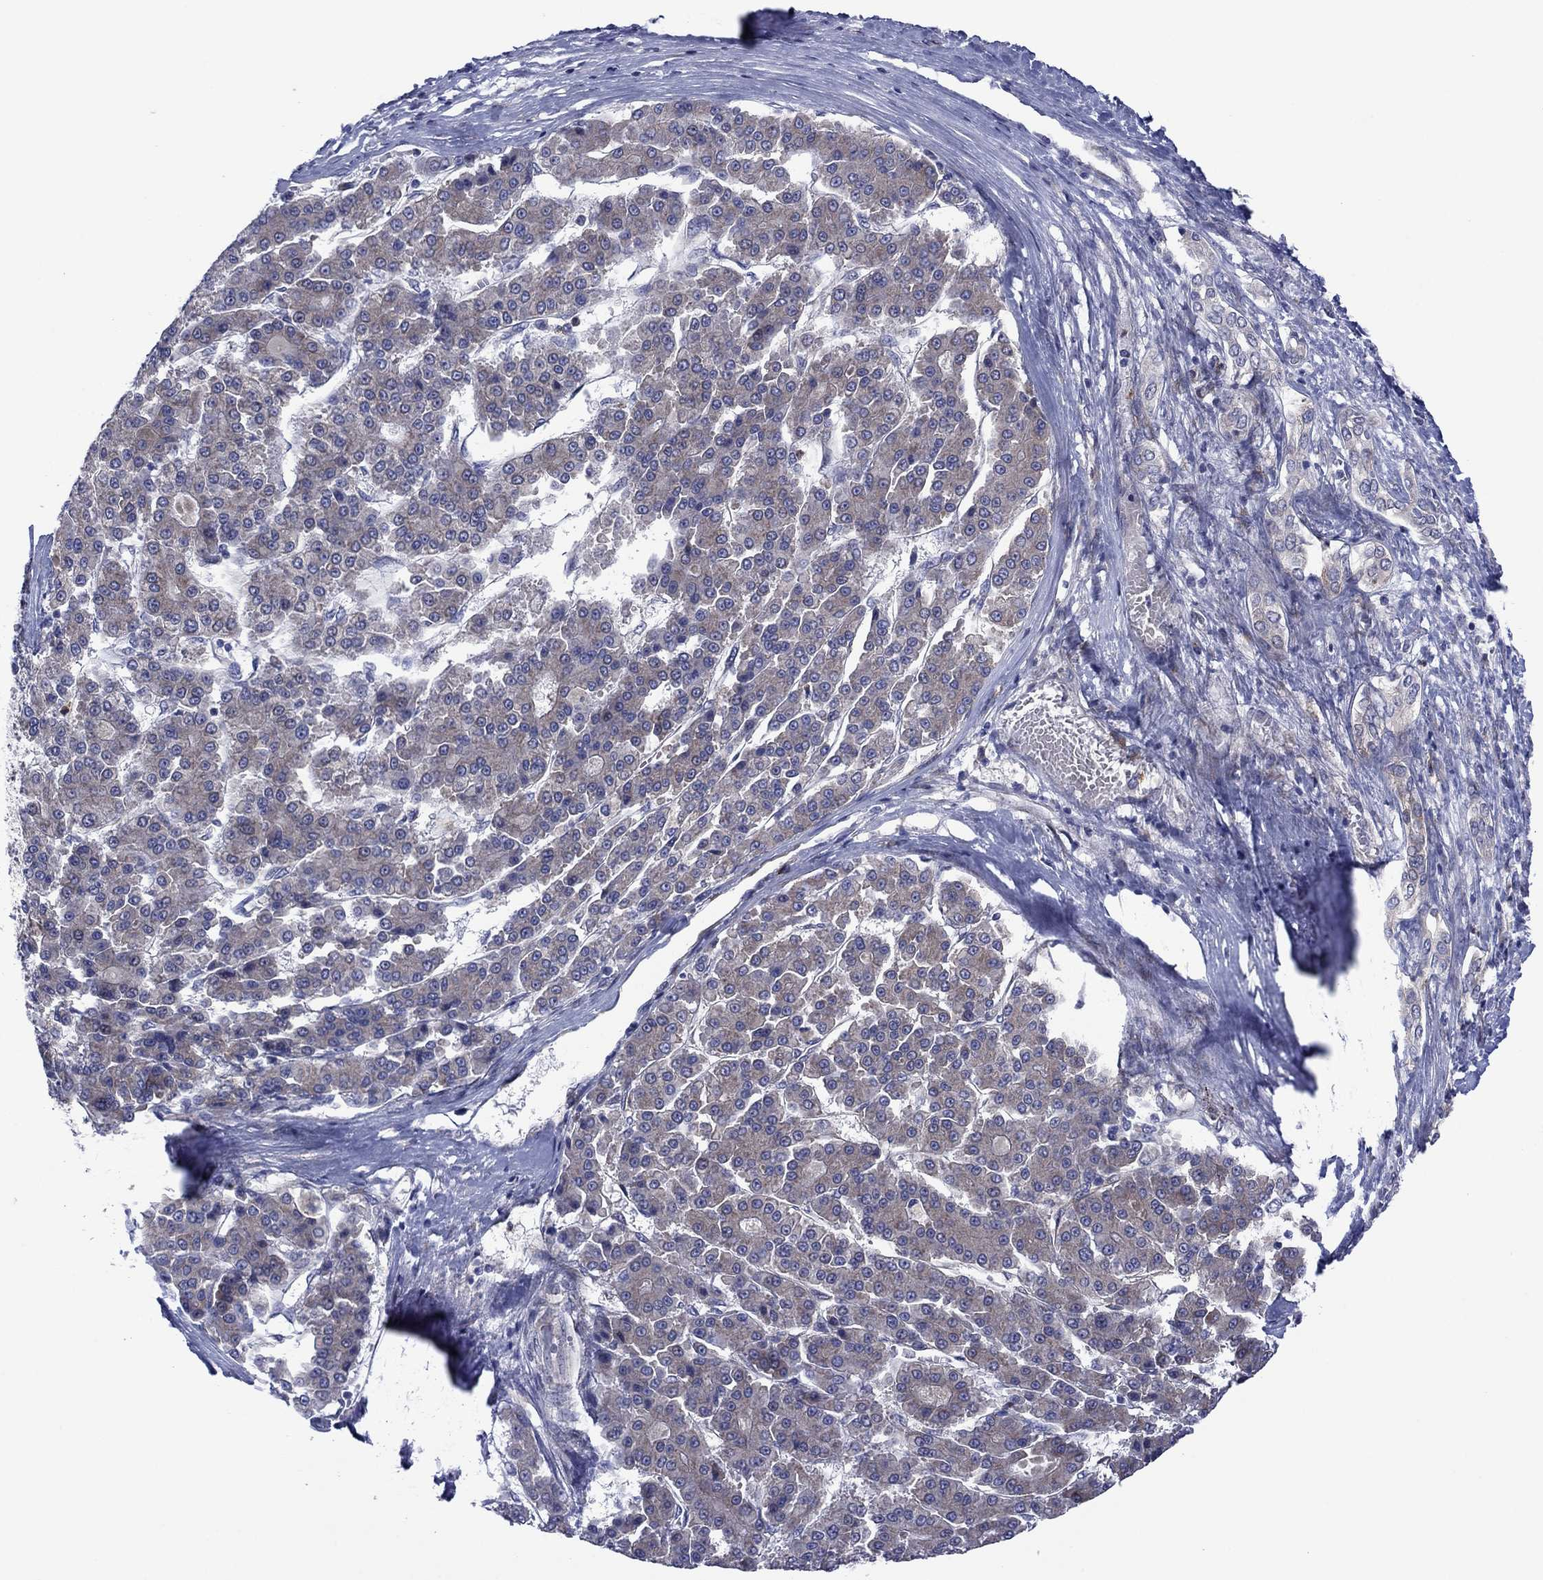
{"staining": {"intensity": "negative", "quantity": "none", "location": "none"}, "tissue": "liver cancer", "cell_type": "Tumor cells", "image_type": "cancer", "snomed": [{"axis": "morphology", "description": "Carcinoma, Hepatocellular, NOS"}, {"axis": "topography", "description": "Liver"}], "caption": "This micrograph is of liver cancer (hepatocellular carcinoma) stained with IHC to label a protein in brown with the nuclei are counter-stained blue. There is no expression in tumor cells.", "gene": "GPR155", "patient": {"sex": "male", "age": 70}}